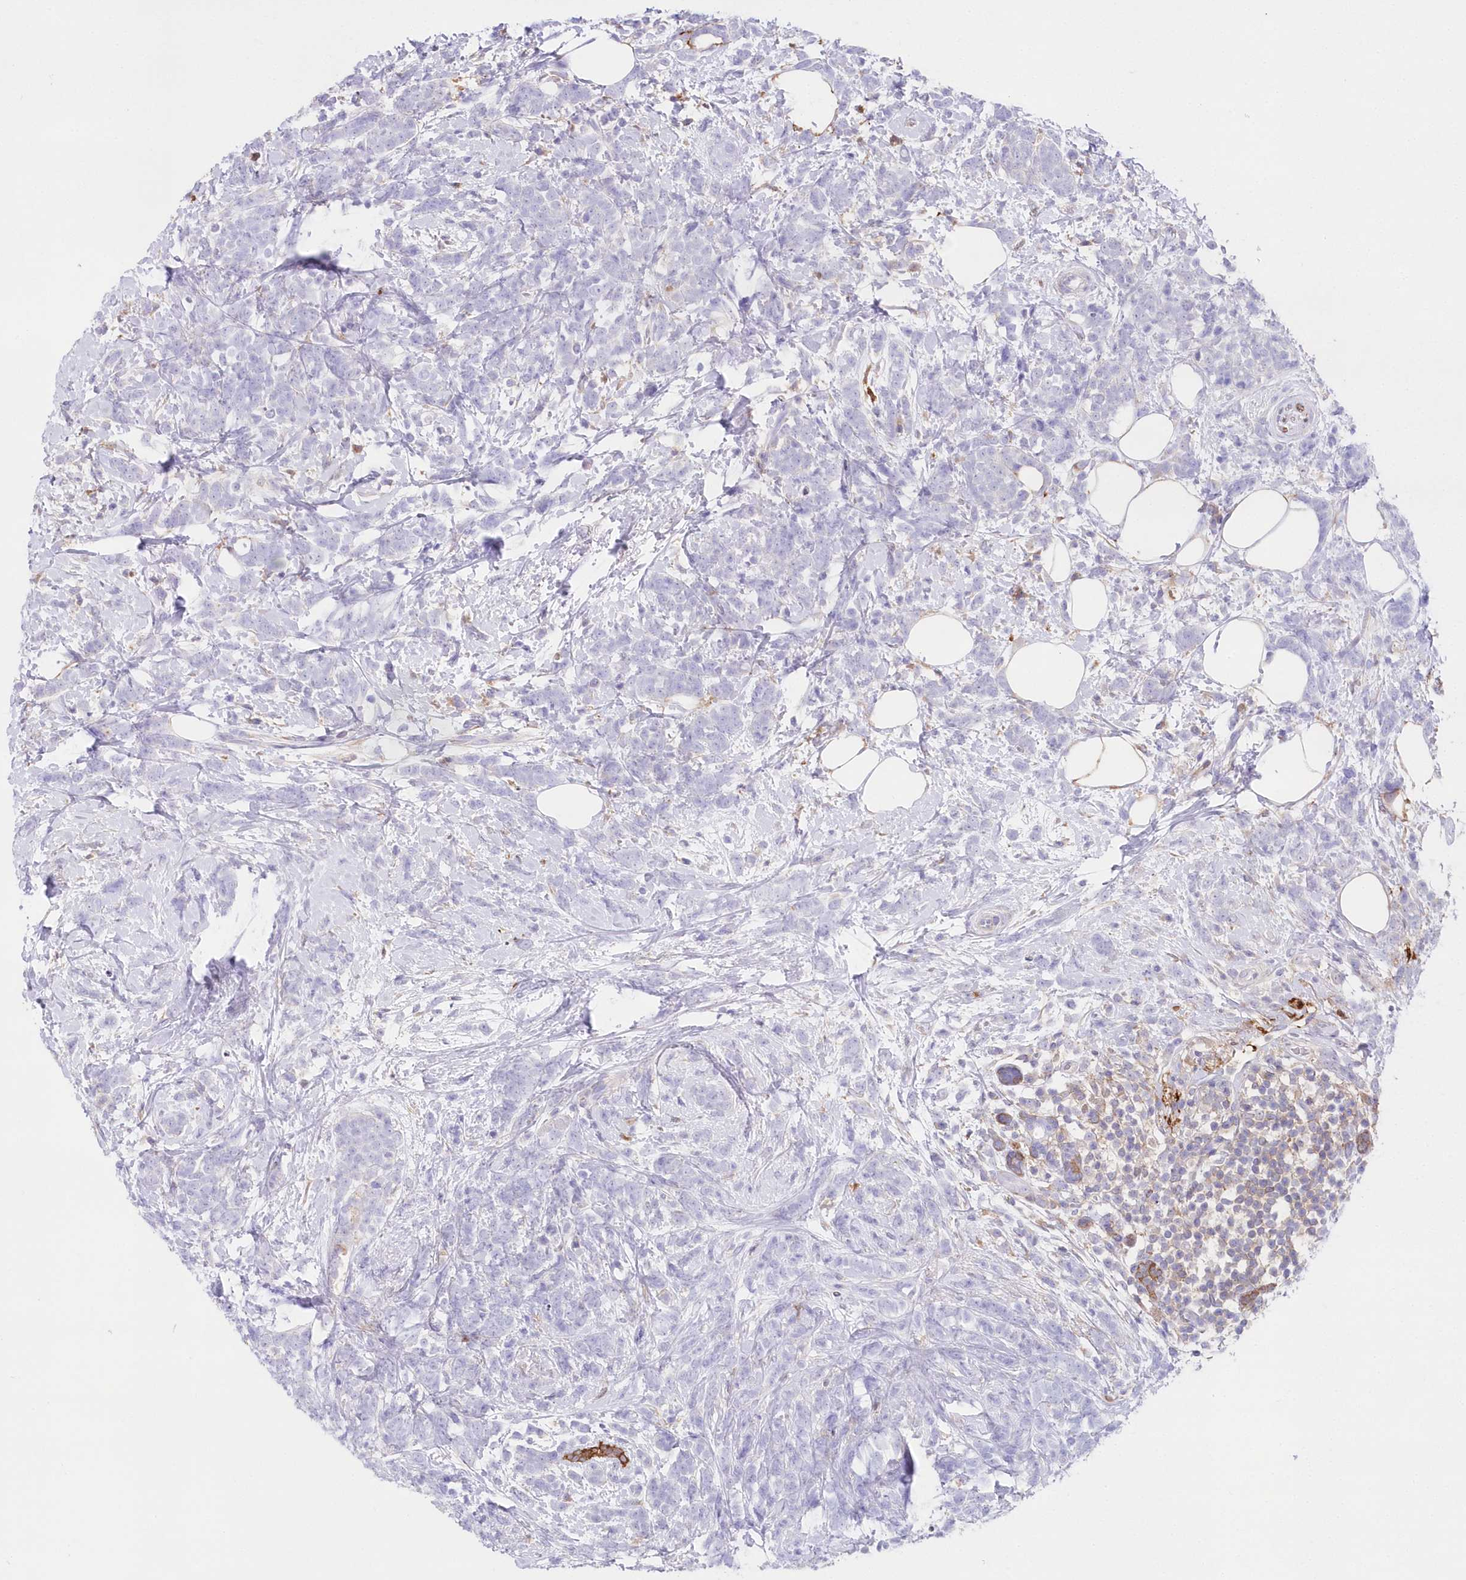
{"staining": {"intensity": "negative", "quantity": "none", "location": "none"}, "tissue": "breast cancer", "cell_type": "Tumor cells", "image_type": "cancer", "snomed": [{"axis": "morphology", "description": "Lobular carcinoma"}, {"axis": "topography", "description": "Breast"}], "caption": "Tumor cells are negative for brown protein staining in breast lobular carcinoma.", "gene": "DNAJC19", "patient": {"sex": "female", "age": 58}}